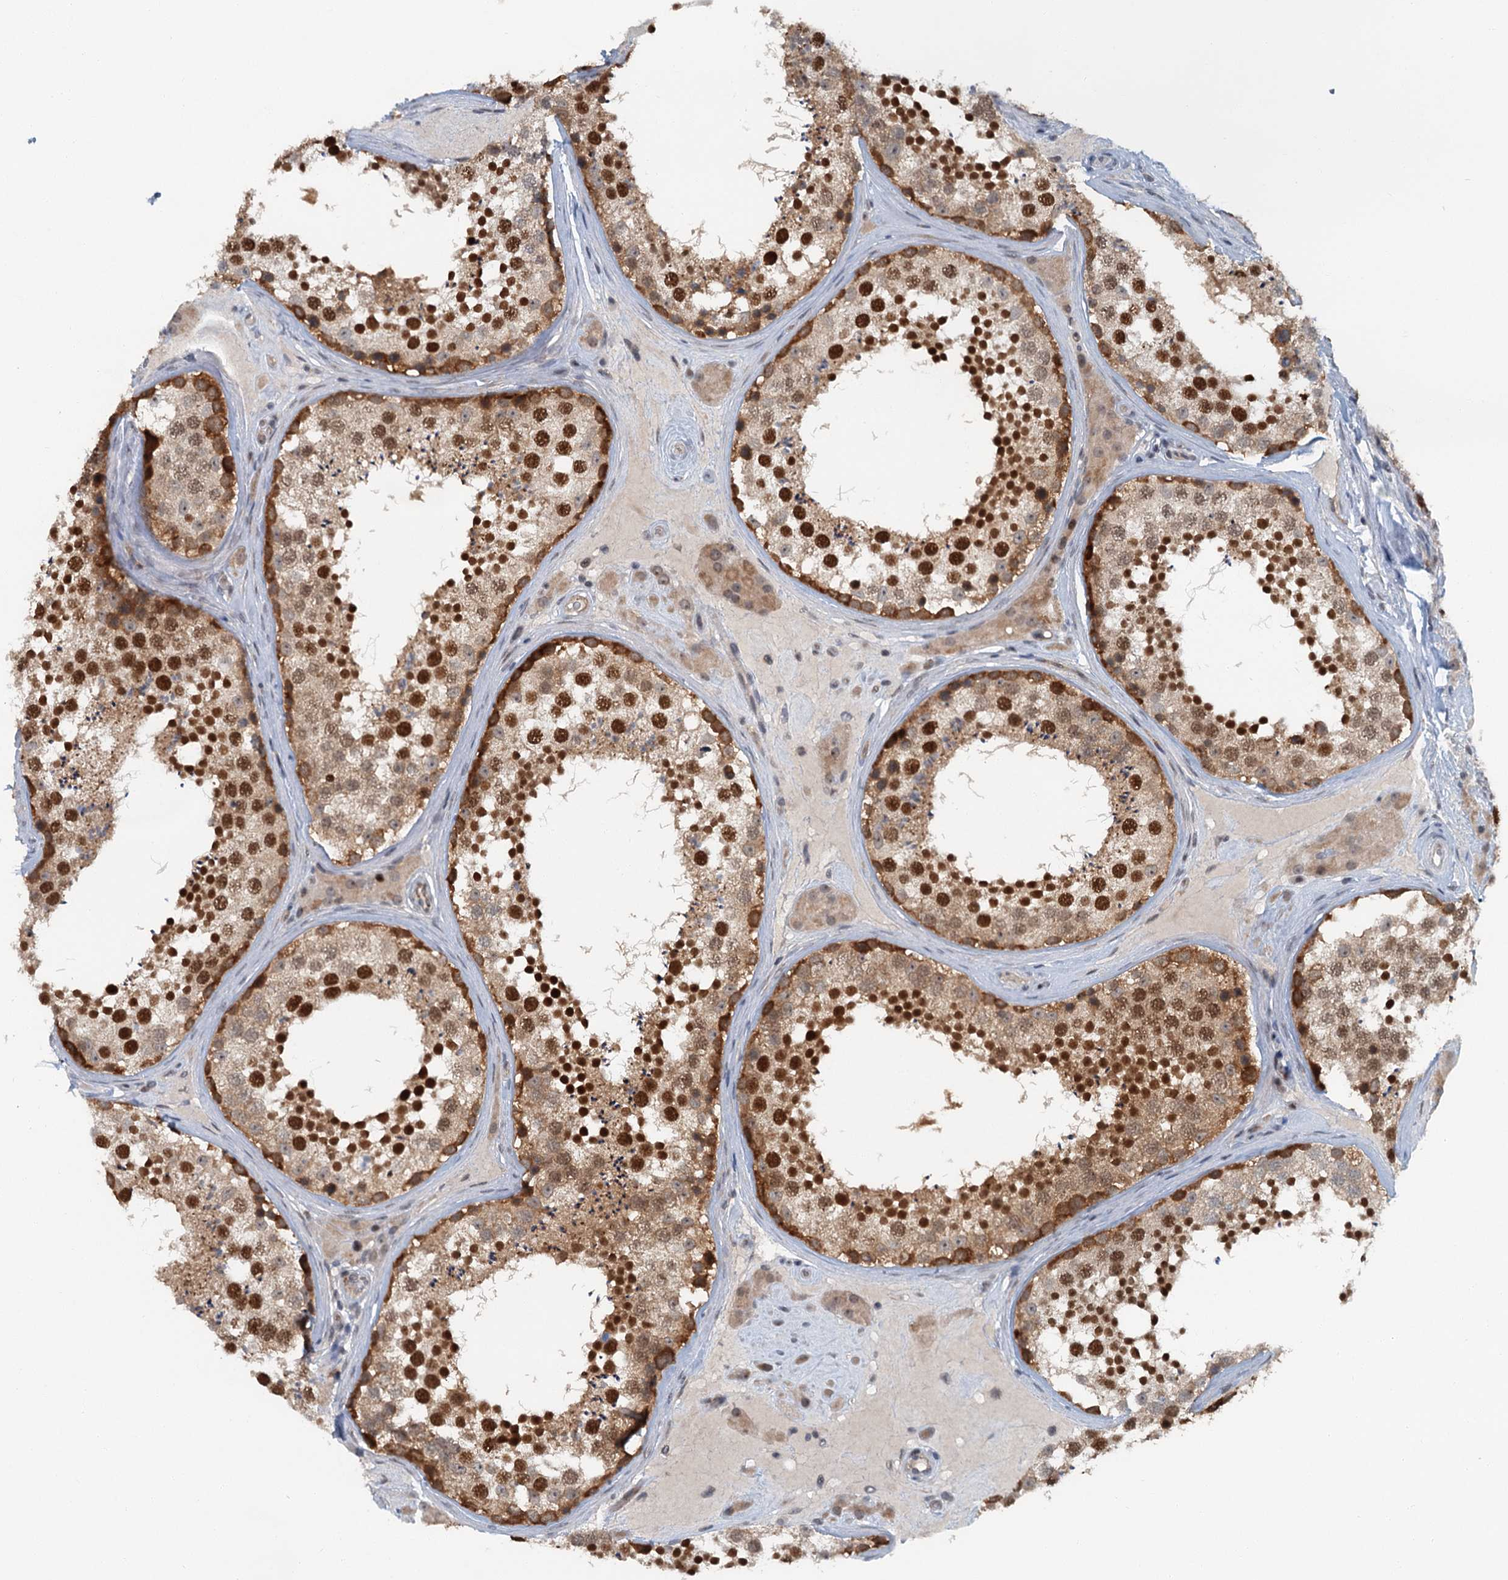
{"staining": {"intensity": "strong", "quantity": ">75%", "location": "cytoplasmic/membranous,nuclear"}, "tissue": "testis", "cell_type": "Cells in seminiferous ducts", "image_type": "normal", "snomed": [{"axis": "morphology", "description": "Normal tissue, NOS"}, {"axis": "topography", "description": "Testis"}], "caption": "High-magnification brightfield microscopy of benign testis stained with DAB (3,3'-diaminobenzidine) (brown) and counterstained with hematoxylin (blue). cells in seminiferous ducts exhibit strong cytoplasmic/membranous,nuclear staining is present in about>75% of cells.", "gene": "TAS2R42", "patient": {"sex": "male", "age": 46}}